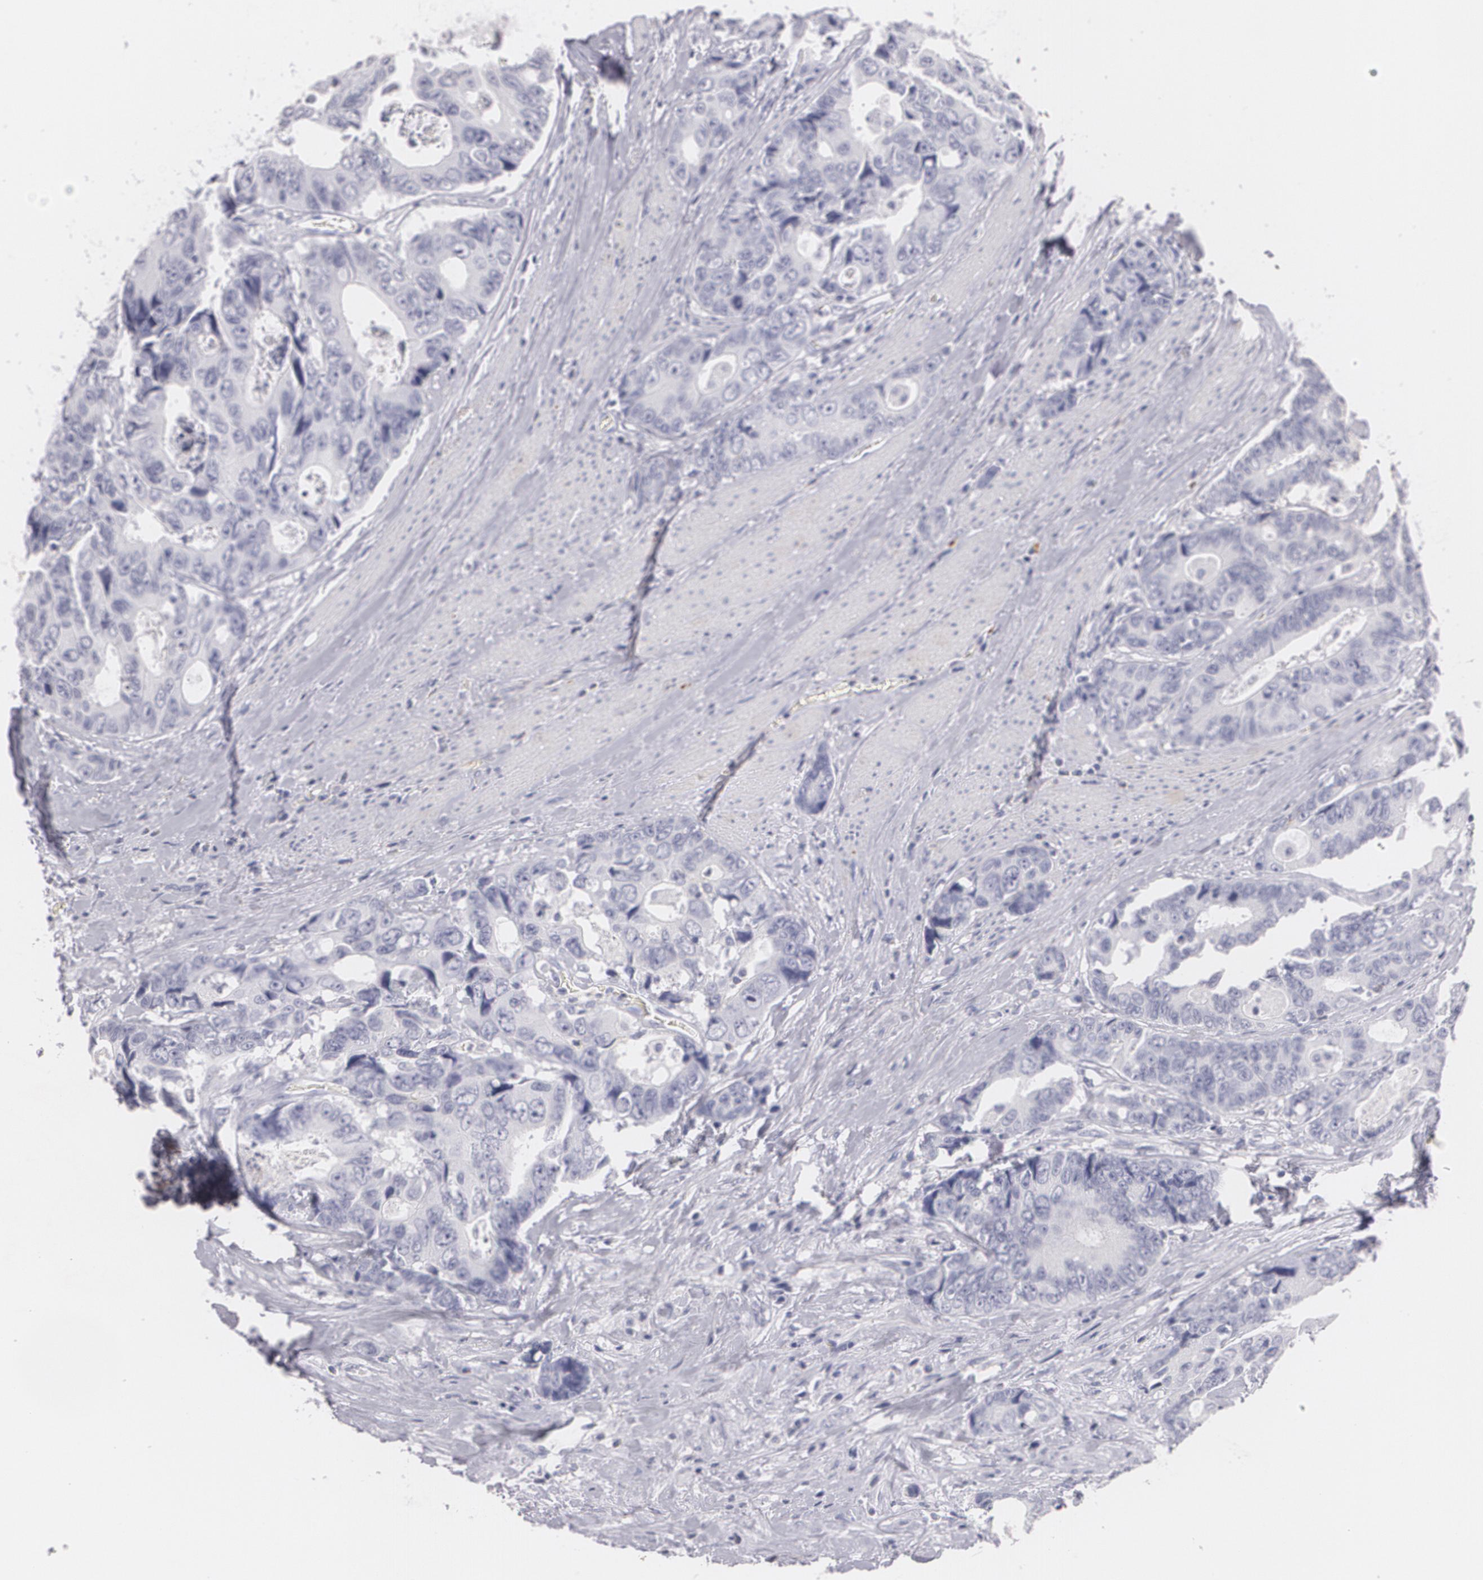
{"staining": {"intensity": "negative", "quantity": "none", "location": "none"}, "tissue": "colorectal cancer", "cell_type": "Tumor cells", "image_type": "cancer", "snomed": [{"axis": "morphology", "description": "Adenocarcinoma, NOS"}, {"axis": "topography", "description": "Rectum"}], "caption": "Adenocarcinoma (colorectal) stained for a protein using immunohistochemistry demonstrates no expression tumor cells.", "gene": "NGFR", "patient": {"sex": "female", "age": 67}}